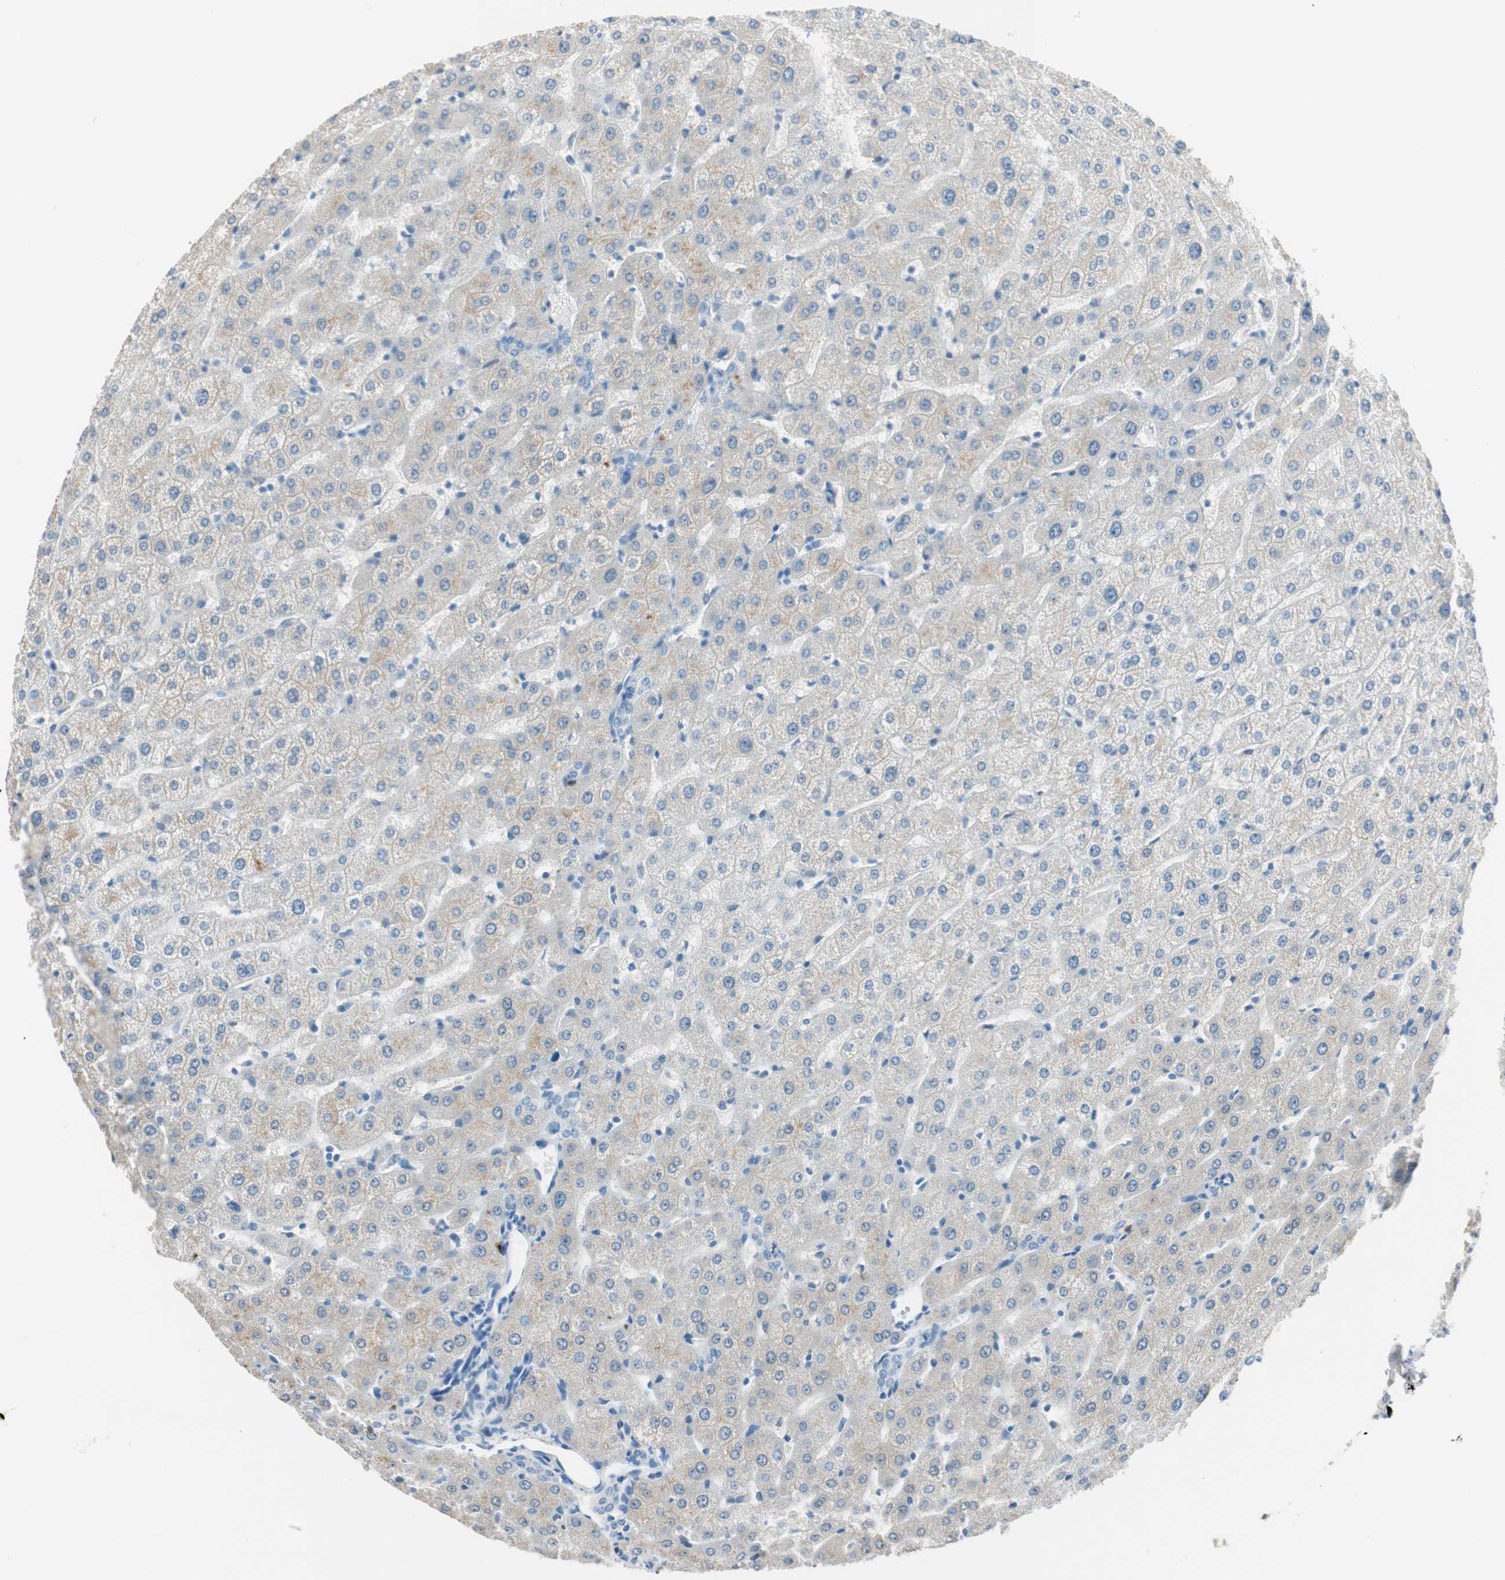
{"staining": {"intensity": "negative", "quantity": "none", "location": "none"}, "tissue": "liver", "cell_type": "Cholangiocytes", "image_type": "normal", "snomed": [{"axis": "morphology", "description": "Normal tissue, NOS"}, {"axis": "morphology", "description": "Fibrosis, NOS"}, {"axis": "topography", "description": "Liver"}], "caption": "Immunohistochemistry (IHC) of unremarkable human liver exhibits no staining in cholangiocytes. Nuclei are stained in blue.", "gene": "HPGD", "patient": {"sex": "female", "age": 29}}